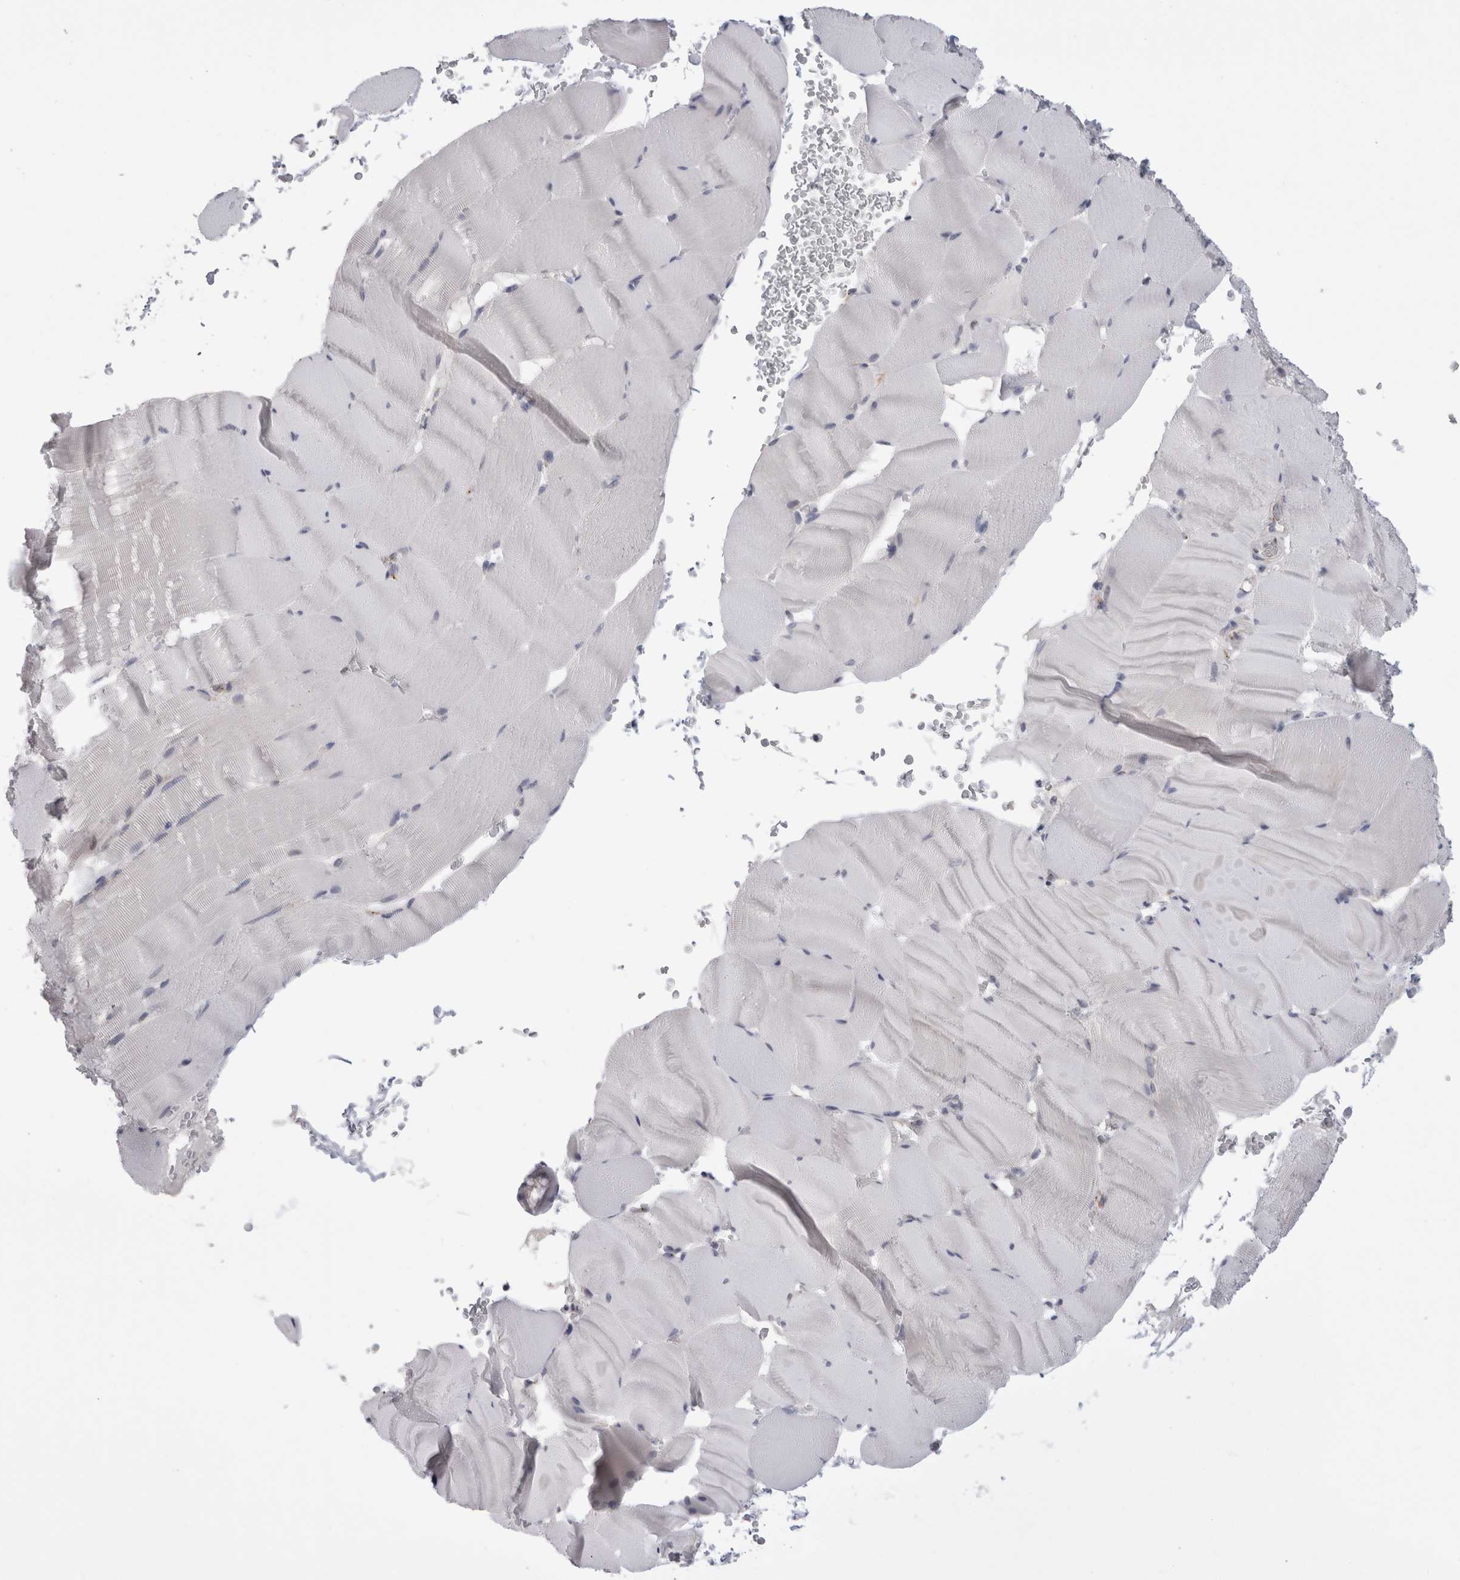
{"staining": {"intensity": "negative", "quantity": "none", "location": "none"}, "tissue": "skeletal muscle", "cell_type": "Myocytes", "image_type": "normal", "snomed": [{"axis": "morphology", "description": "Normal tissue, NOS"}, {"axis": "topography", "description": "Skeletal muscle"}], "caption": "Immunohistochemistry photomicrograph of unremarkable human skeletal muscle stained for a protein (brown), which shows no staining in myocytes. The staining is performed using DAB brown chromogen with nuclei counter-stained in using hematoxylin.", "gene": "ZNF341", "patient": {"sex": "male", "age": 62}}